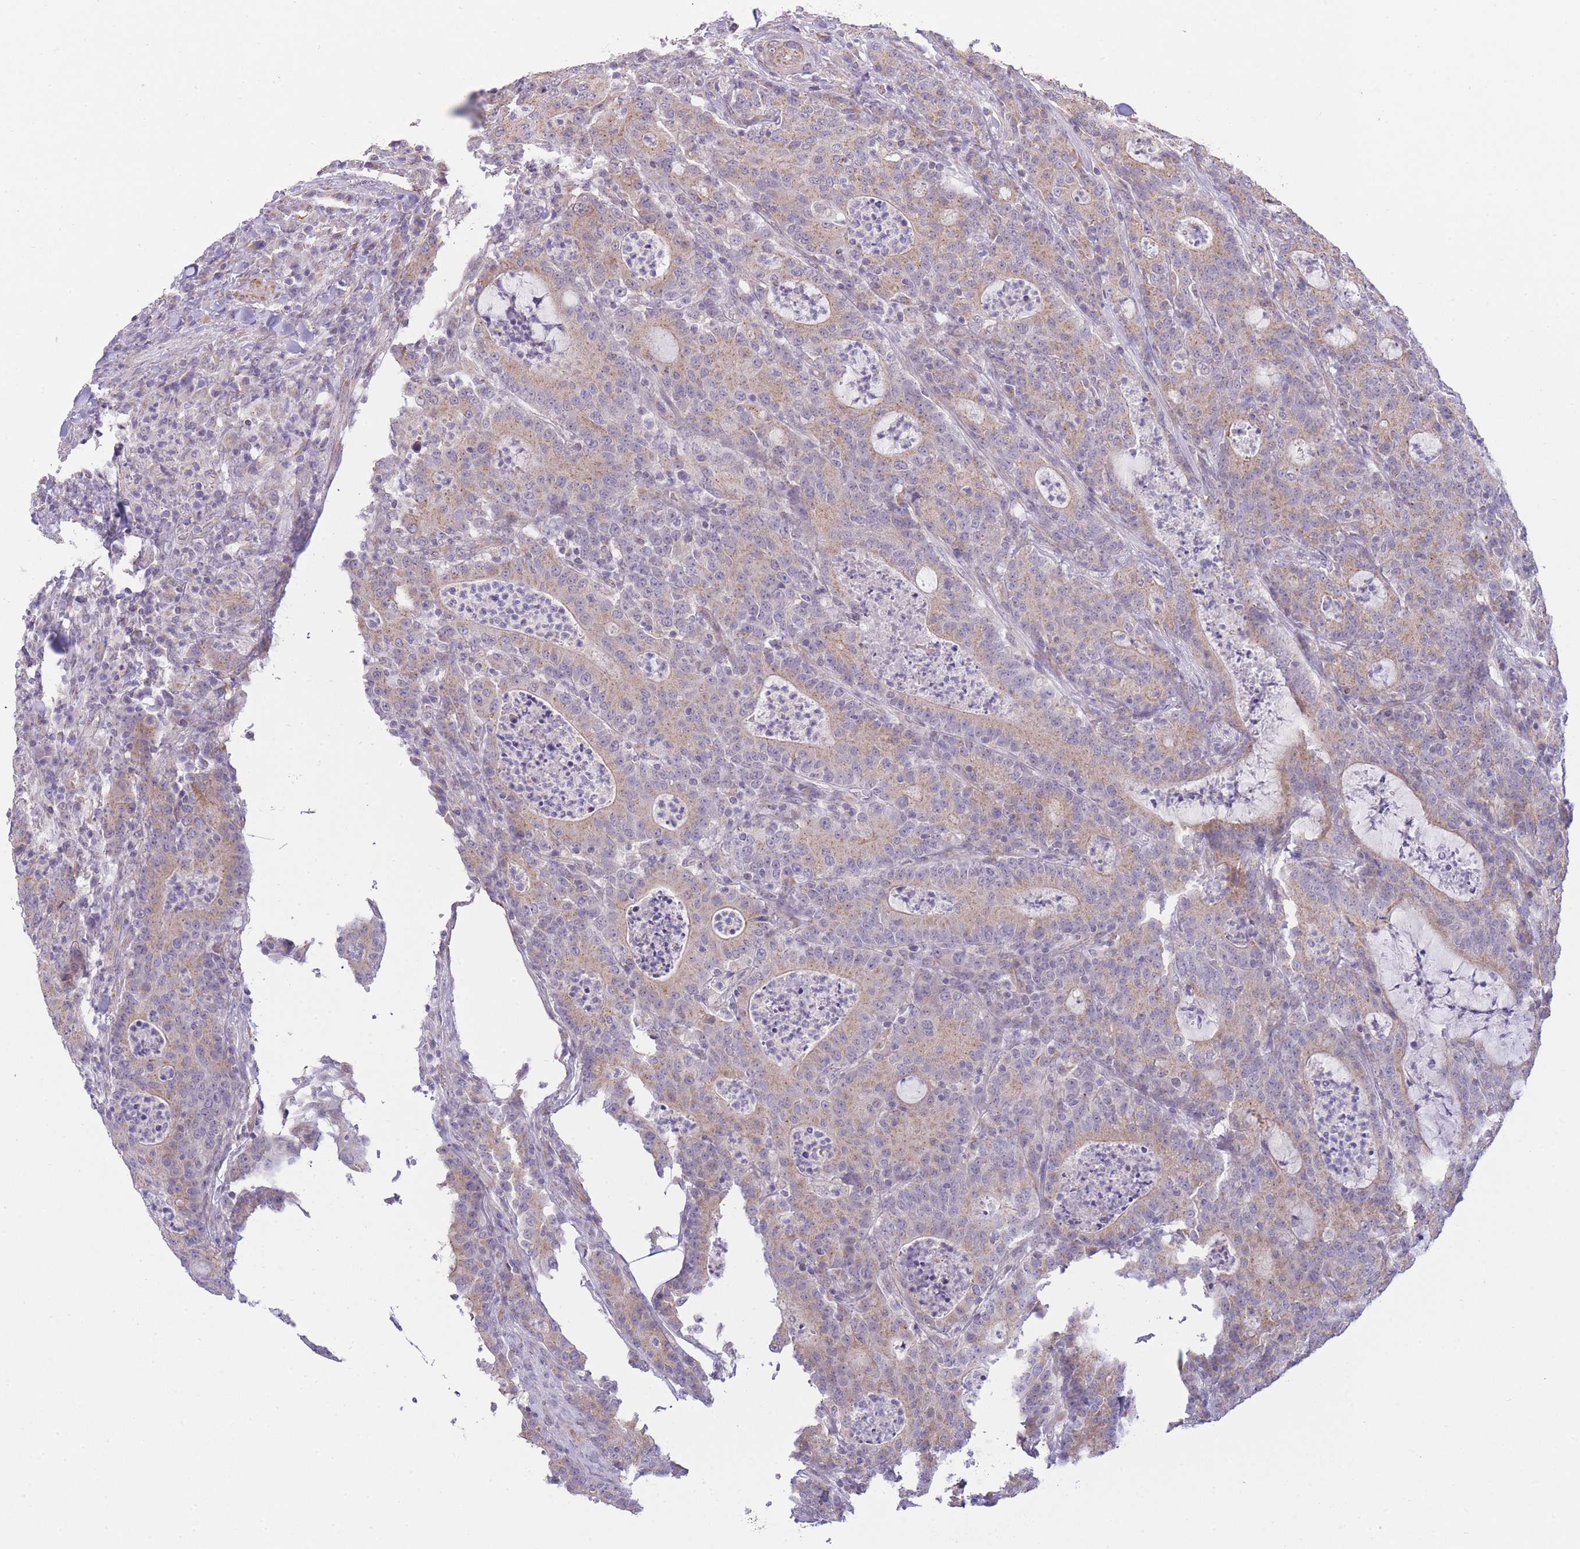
{"staining": {"intensity": "weak", "quantity": ">75%", "location": "cytoplasmic/membranous"}, "tissue": "colorectal cancer", "cell_type": "Tumor cells", "image_type": "cancer", "snomed": [{"axis": "morphology", "description": "Adenocarcinoma, NOS"}, {"axis": "topography", "description": "Colon"}], "caption": "The image demonstrates a brown stain indicating the presence of a protein in the cytoplasmic/membranous of tumor cells in colorectal cancer.", "gene": "CTBP1", "patient": {"sex": "male", "age": 83}}